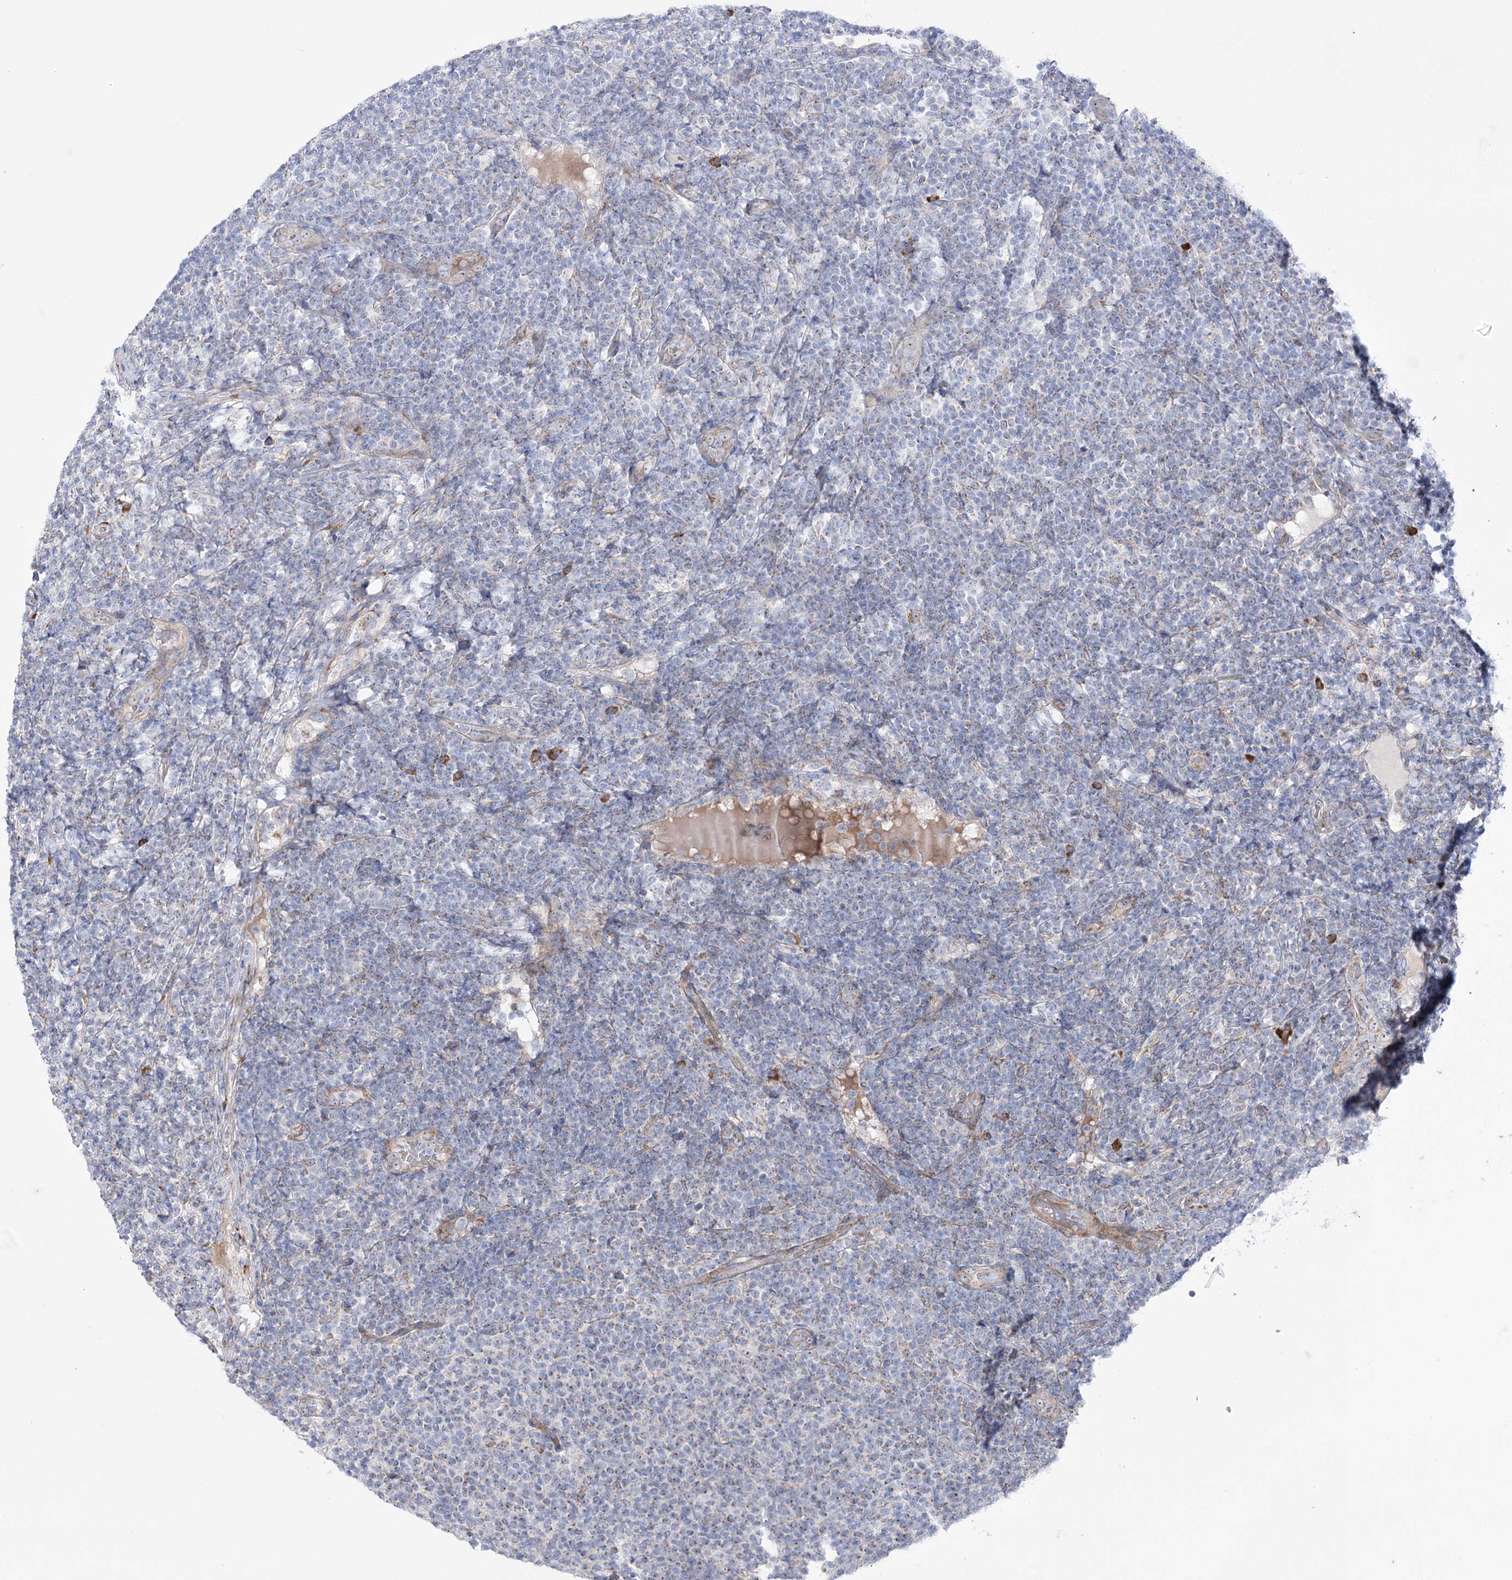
{"staining": {"intensity": "weak", "quantity": "<25%", "location": "cytoplasmic/membranous"}, "tissue": "lymphoma", "cell_type": "Tumor cells", "image_type": "cancer", "snomed": [{"axis": "morphology", "description": "Malignant lymphoma, non-Hodgkin's type, Low grade"}, {"axis": "topography", "description": "Lymph node"}], "caption": "High magnification brightfield microscopy of lymphoma stained with DAB (brown) and counterstained with hematoxylin (blue): tumor cells show no significant positivity.", "gene": "METTL5", "patient": {"sex": "male", "age": 66}}